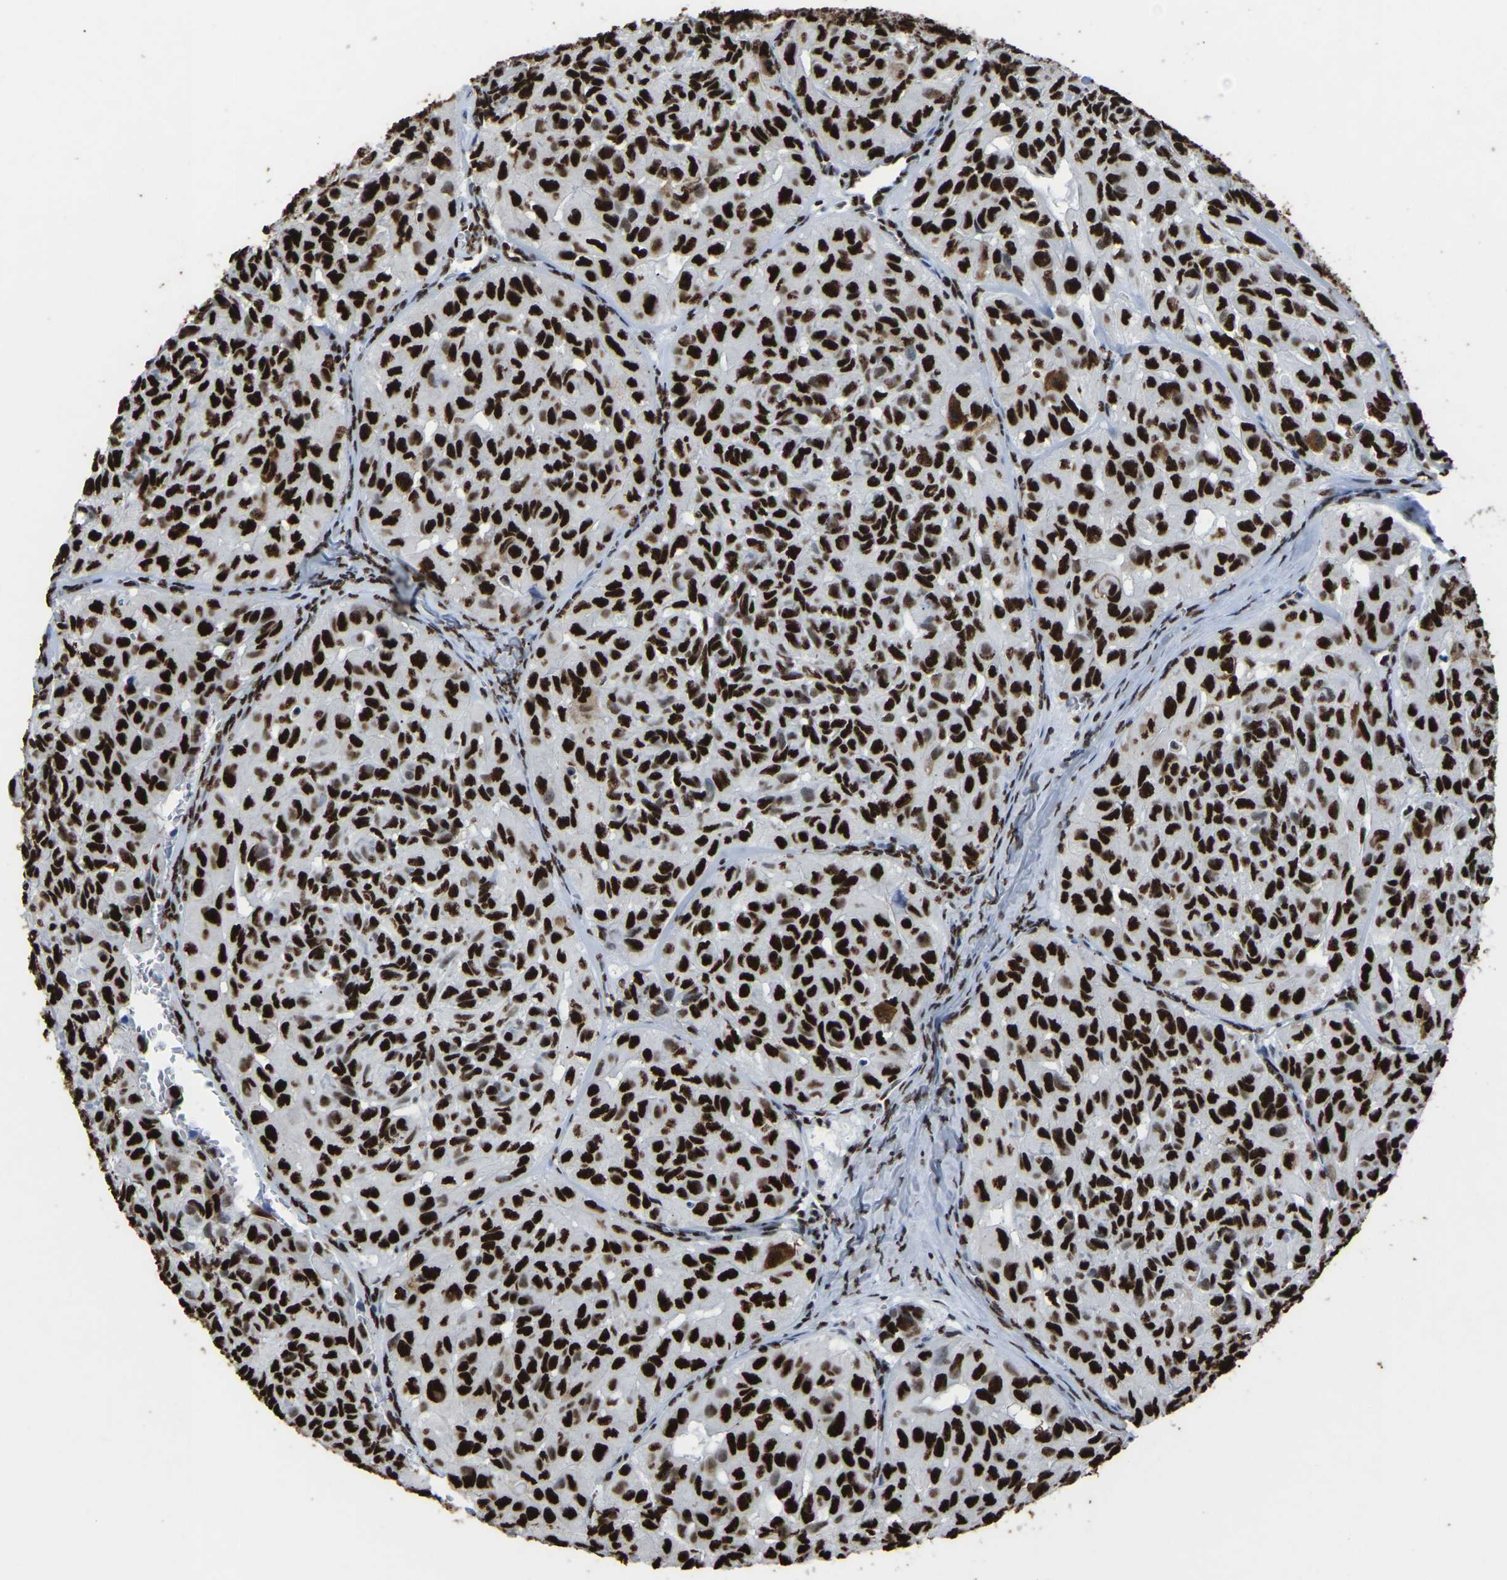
{"staining": {"intensity": "strong", "quantity": ">75%", "location": "nuclear"}, "tissue": "head and neck cancer", "cell_type": "Tumor cells", "image_type": "cancer", "snomed": [{"axis": "morphology", "description": "Adenocarcinoma, NOS"}, {"axis": "topography", "description": "Salivary gland, NOS"}, {"axis": "topography", "description": "Head-Neck"}], "caption": "An immunohistochemistry (IHC) image of neoplastic tissue is shown. Protein staining in brown highlights strong nuclear positivity in head and neck adenocarcinoma within tumor cells.", "gene": "RBL2", "patient": {"sex": "female", "age": 76}}